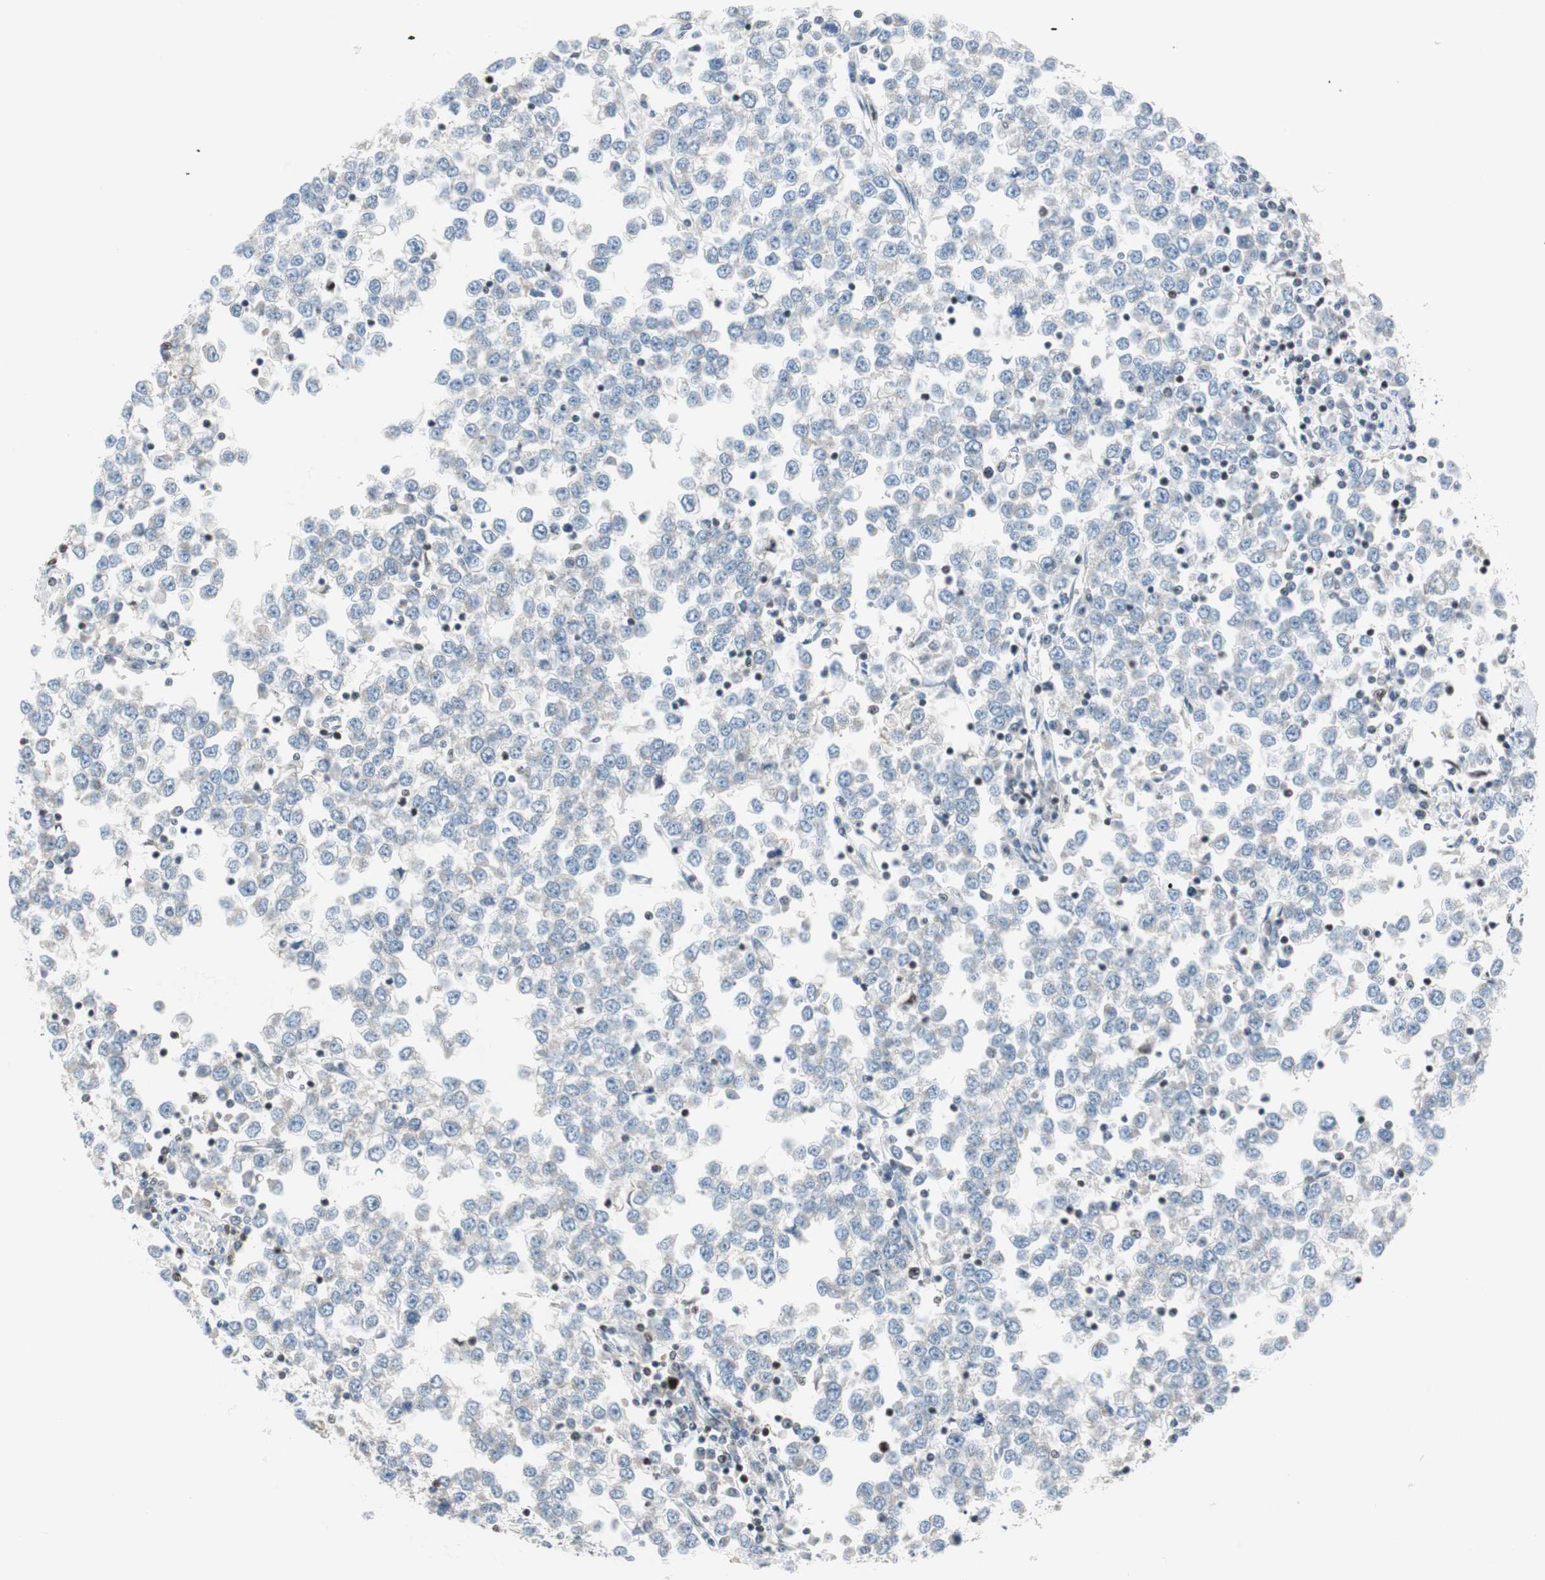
{"staining": {"intensity": "weak", "quantity": ">75%", "location": "cytoplasmic/membranous"}, "tissue": "testis cancer", "cell_type": "Tumor cells", "image_type": "cancer", "snomed": [{"axis": "morphology", "description": "Seminoma, NOS"}, {"axis": "topography", "description": "Testis"}], "caption": "Testis seminoma stained with DAB (3,3'-diaminobenzidine) IHC shows low levels of weak cytoplasmic/membranous staining in approximately >75% of tumor cells.", "gene": "RGS10", "patient": {"sex": "male", "age": 65}}